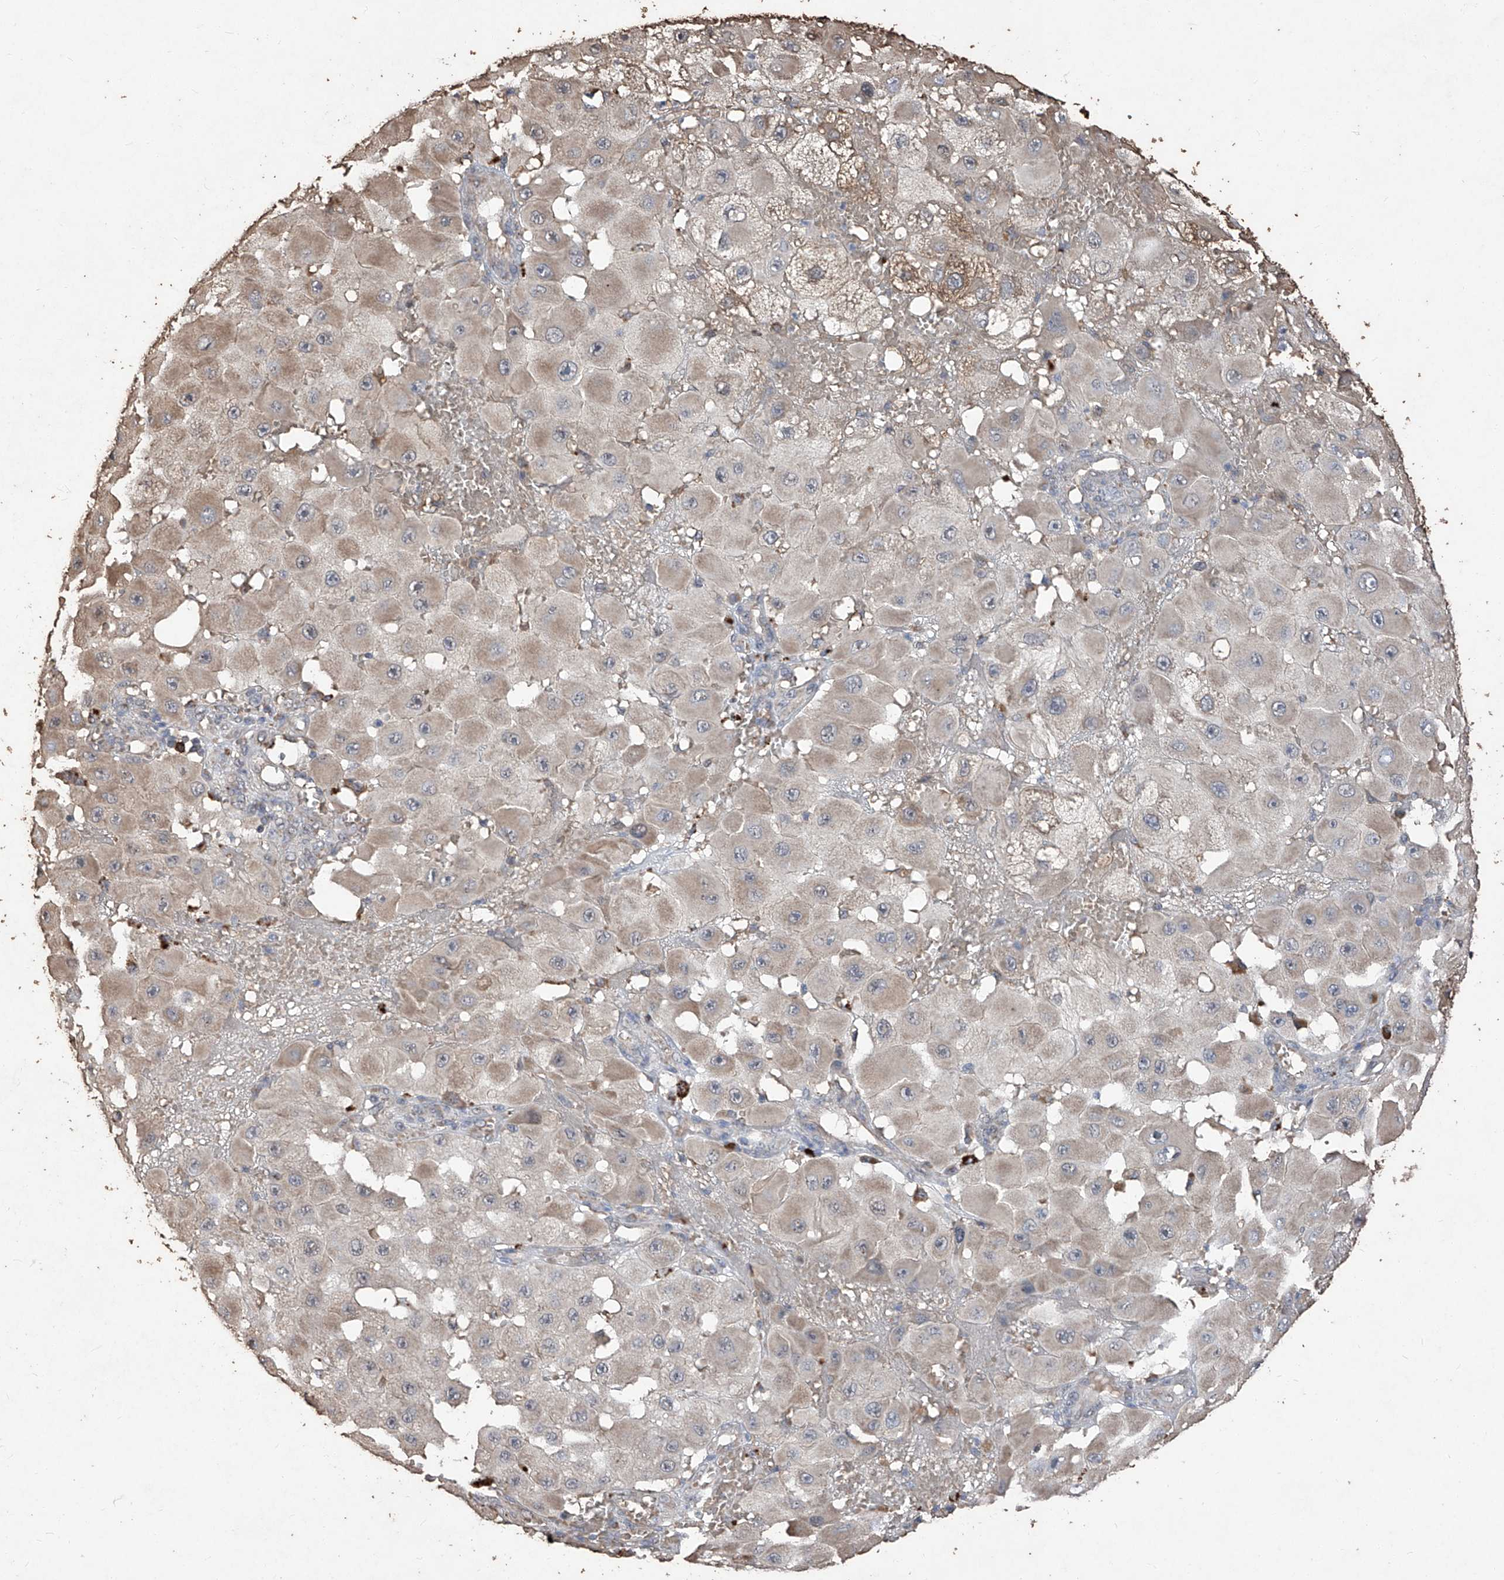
{"staining": {"intensity": "weak", "quantity": "25%-75%", "location": "cytoplasmic/membranous"}, "tissue": "melanoma", "cell_type": "Tumor cells", "image_type": "cancer", "snomed": [{"axis": "morphology", "description": "Malignant melanoma, NOS"}, {"axis": "topography", "description": "Skin"}], "caption": "An image of human melanoma stained for a protein demonstrates weak cytoplasmic/membranous brown staining in tumor cells.", "gene": "EML1", "patient": {"sex": "female", "age": 81}}